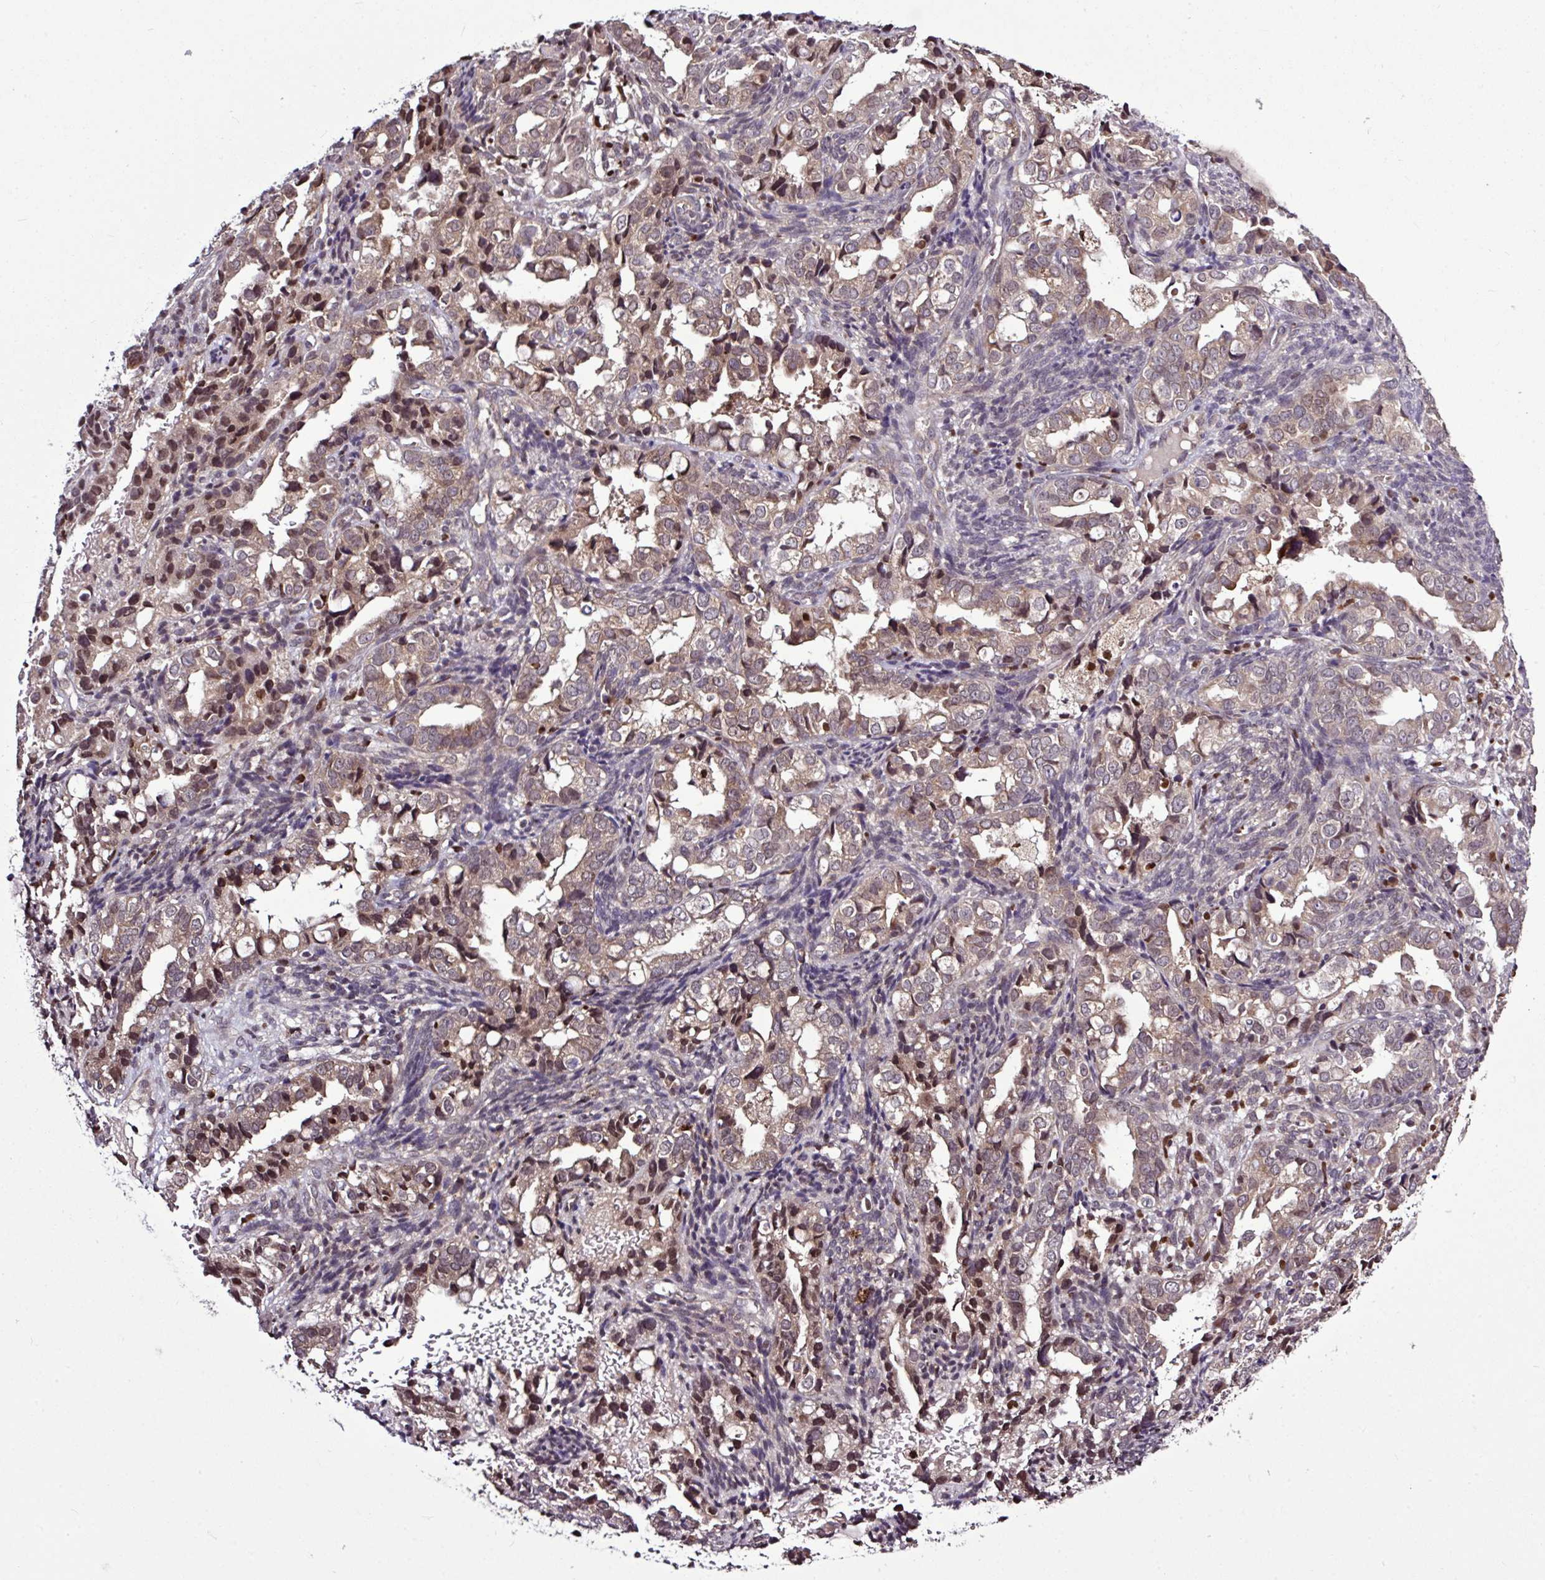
{"staining": {"intensity": "moderate", "quantity": ">75%", "location": "cytoplasmic/membranous,nuclear"}, "tissue": "endometrial cancer", "cell_type": "Tumor cells", "image_type": "cancer", "snomed": [{"axis": "morphology", "description": "Adenocarcinoma, NOS"}, {"axis": "topography", "description": "Endometrium"}], "caption": "Immunohistochemistry histopathology image of neoplastic tissue: human endometrial adenocarcinoma stained using immunohistochemistry shows medium levels of moderate protein expression localized specifically in the cytoplasmic/membranous and nuclear of tumor cells, appearing as a cytoplasmic/membranous and nuclear brown color.", "gene": "SKIC2", "patient": {"sex": "female", "age": 57}}